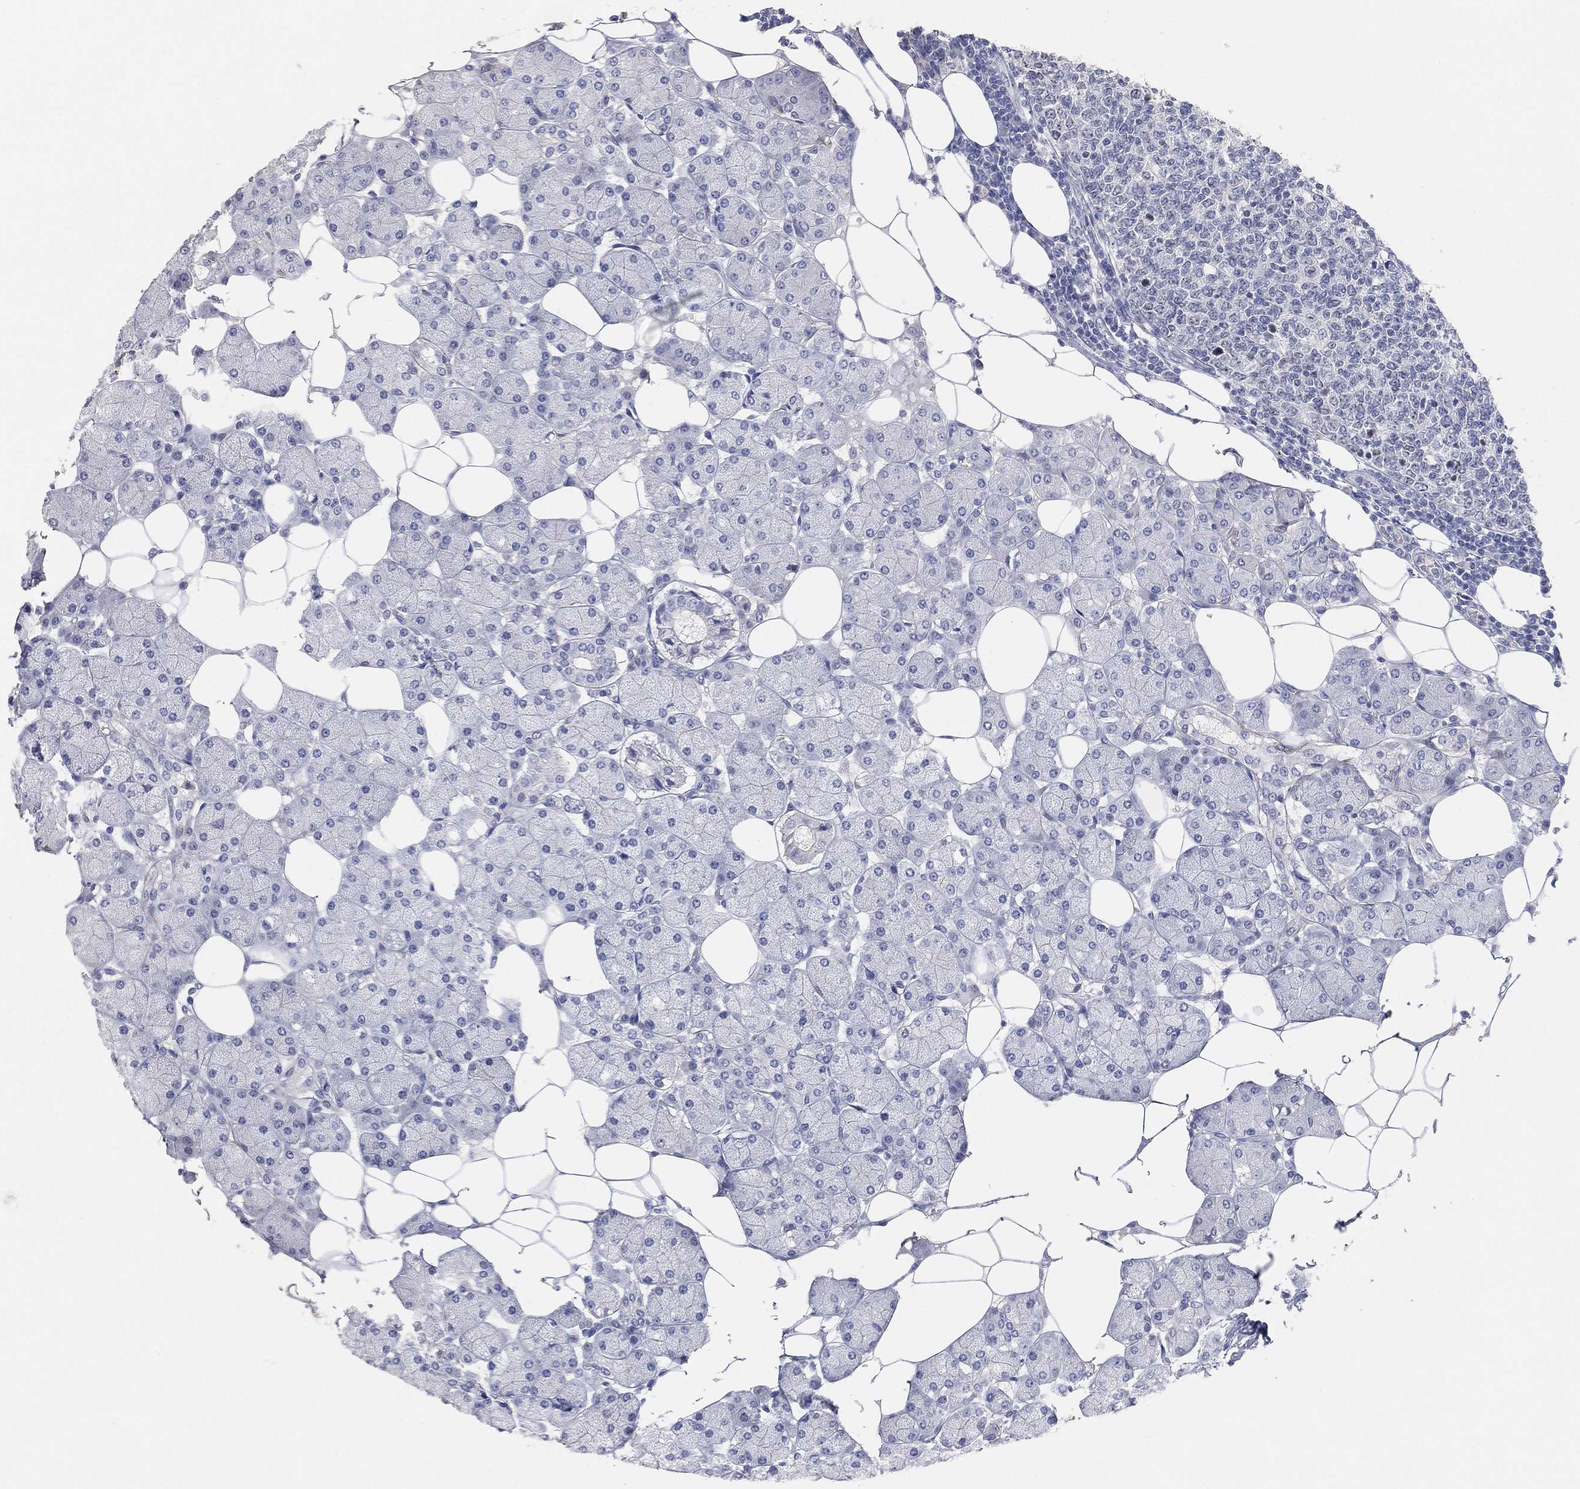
{"staining": {"intensity": "negative", "quantity": "none", "location": "none"}, "tissue": "lymph node", "cell_type": "Germinal center cells", "image_type": "normal", "snomed": [{"axis": "morphology", "description": "Normal tissue, NOS"}, {"axis": "topography", "description": "Lymph node"}, {"axis": "topography", "description": "Salivary gland"}], "caption": "There is no significant positivity in germinal center cells of lymph node. Brightfield microscopy of IHC stained with DAB (3,3'-diaminobenzidine) (brown) and hematoxylin (blue), captured at high magnification.", "gene": "FAM187B", "patient": {"sex": "male", "age": 83}}